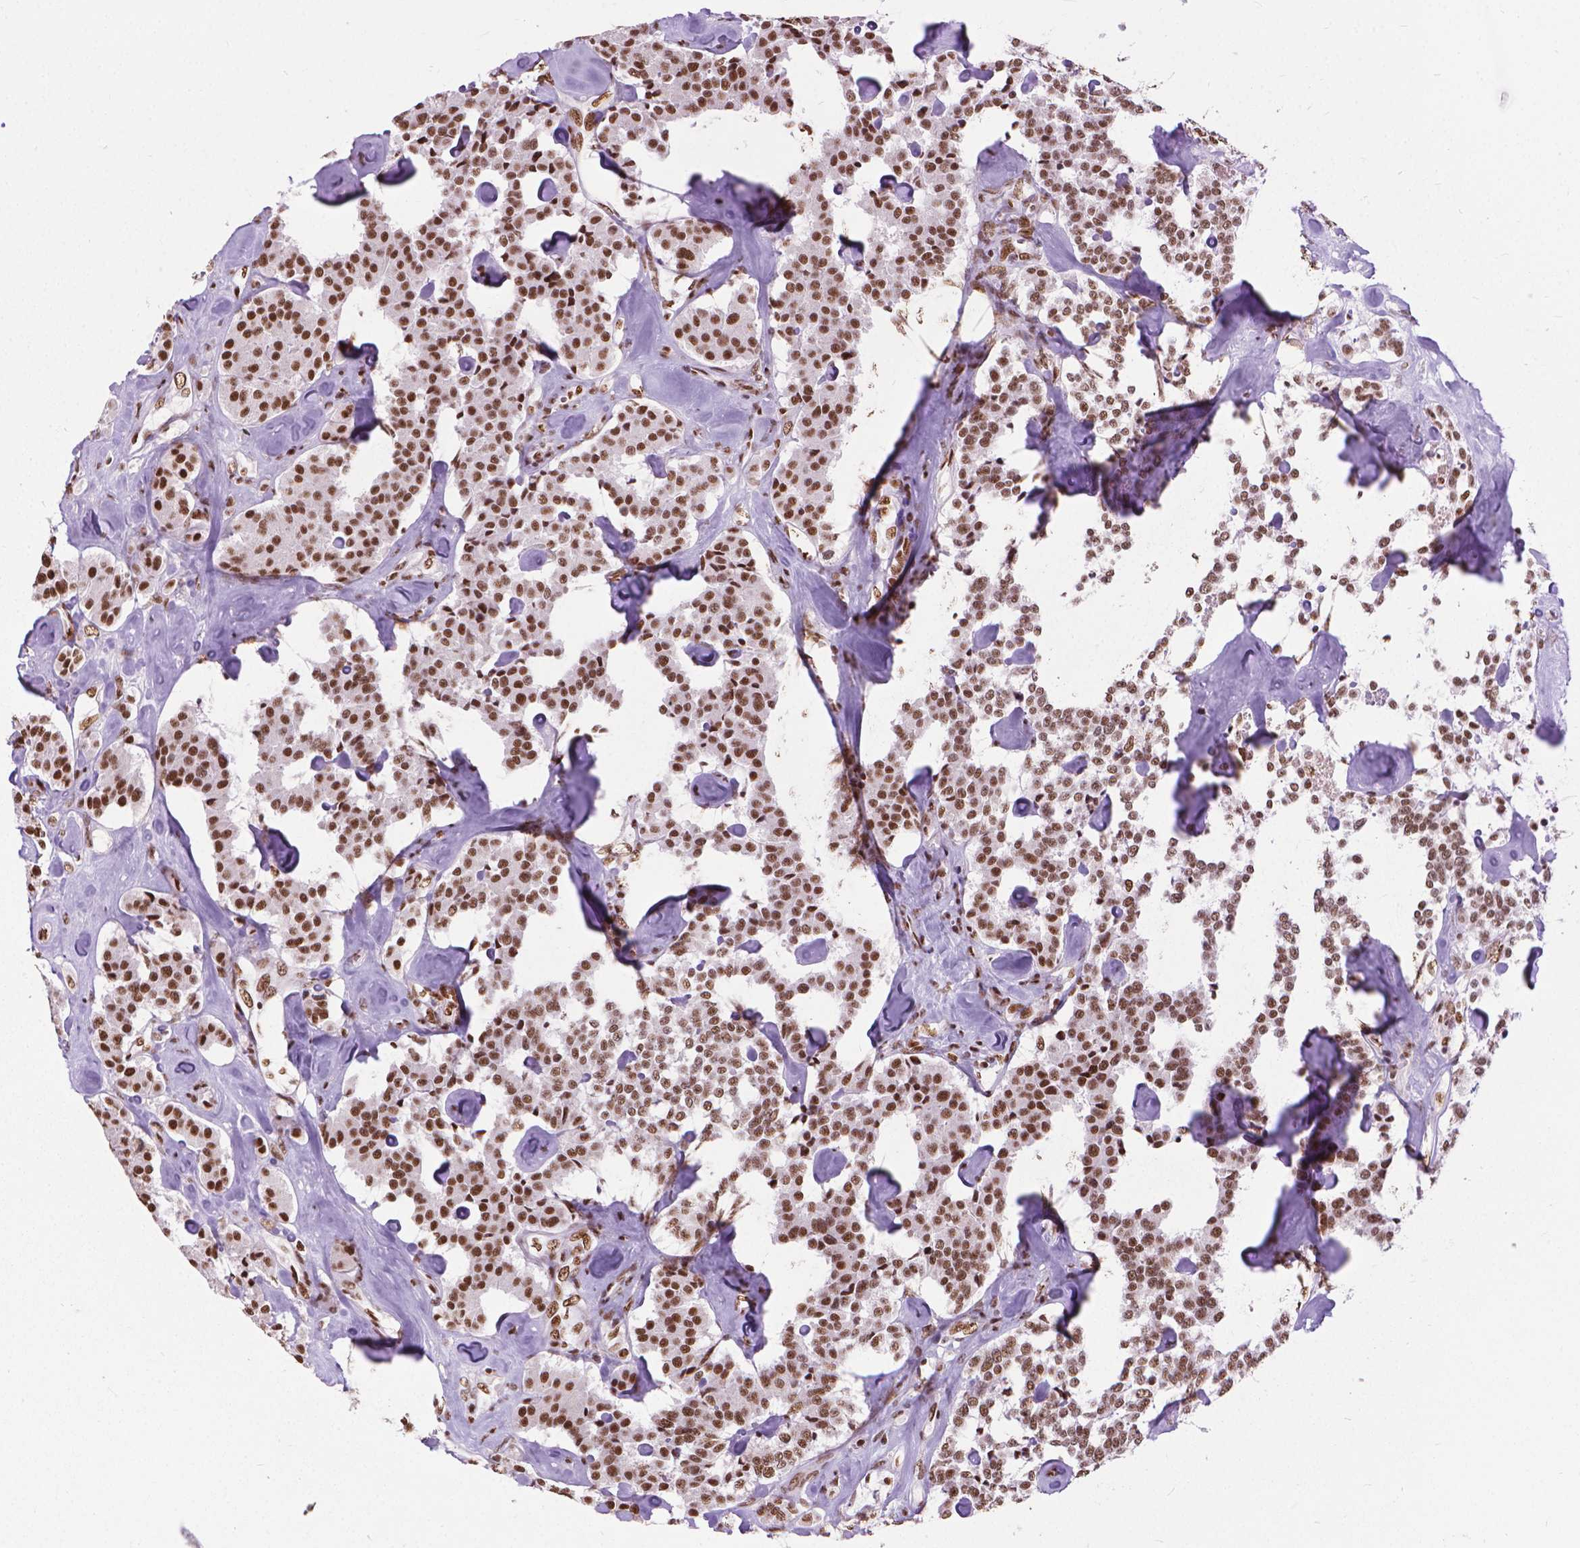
{"staining": {"intensity": "moderate", "quantity": ">75%", "location": "nuclear"}, "tissue": "carcinoid", "cell_type": "Tumor cells", "image_type": "cancer", "snomed": [{"axis": "morphology", "description": "Carcinoid, malignant, NOS"}, {"axis": "topography", "description": "Pancreas"}], "caption": "Carcinoid (malignant) stained with a protein marker reveals moderate staining in tumor cells.", "gene": "AKAP8", "patient": {"sex": "male", "age": 41}}